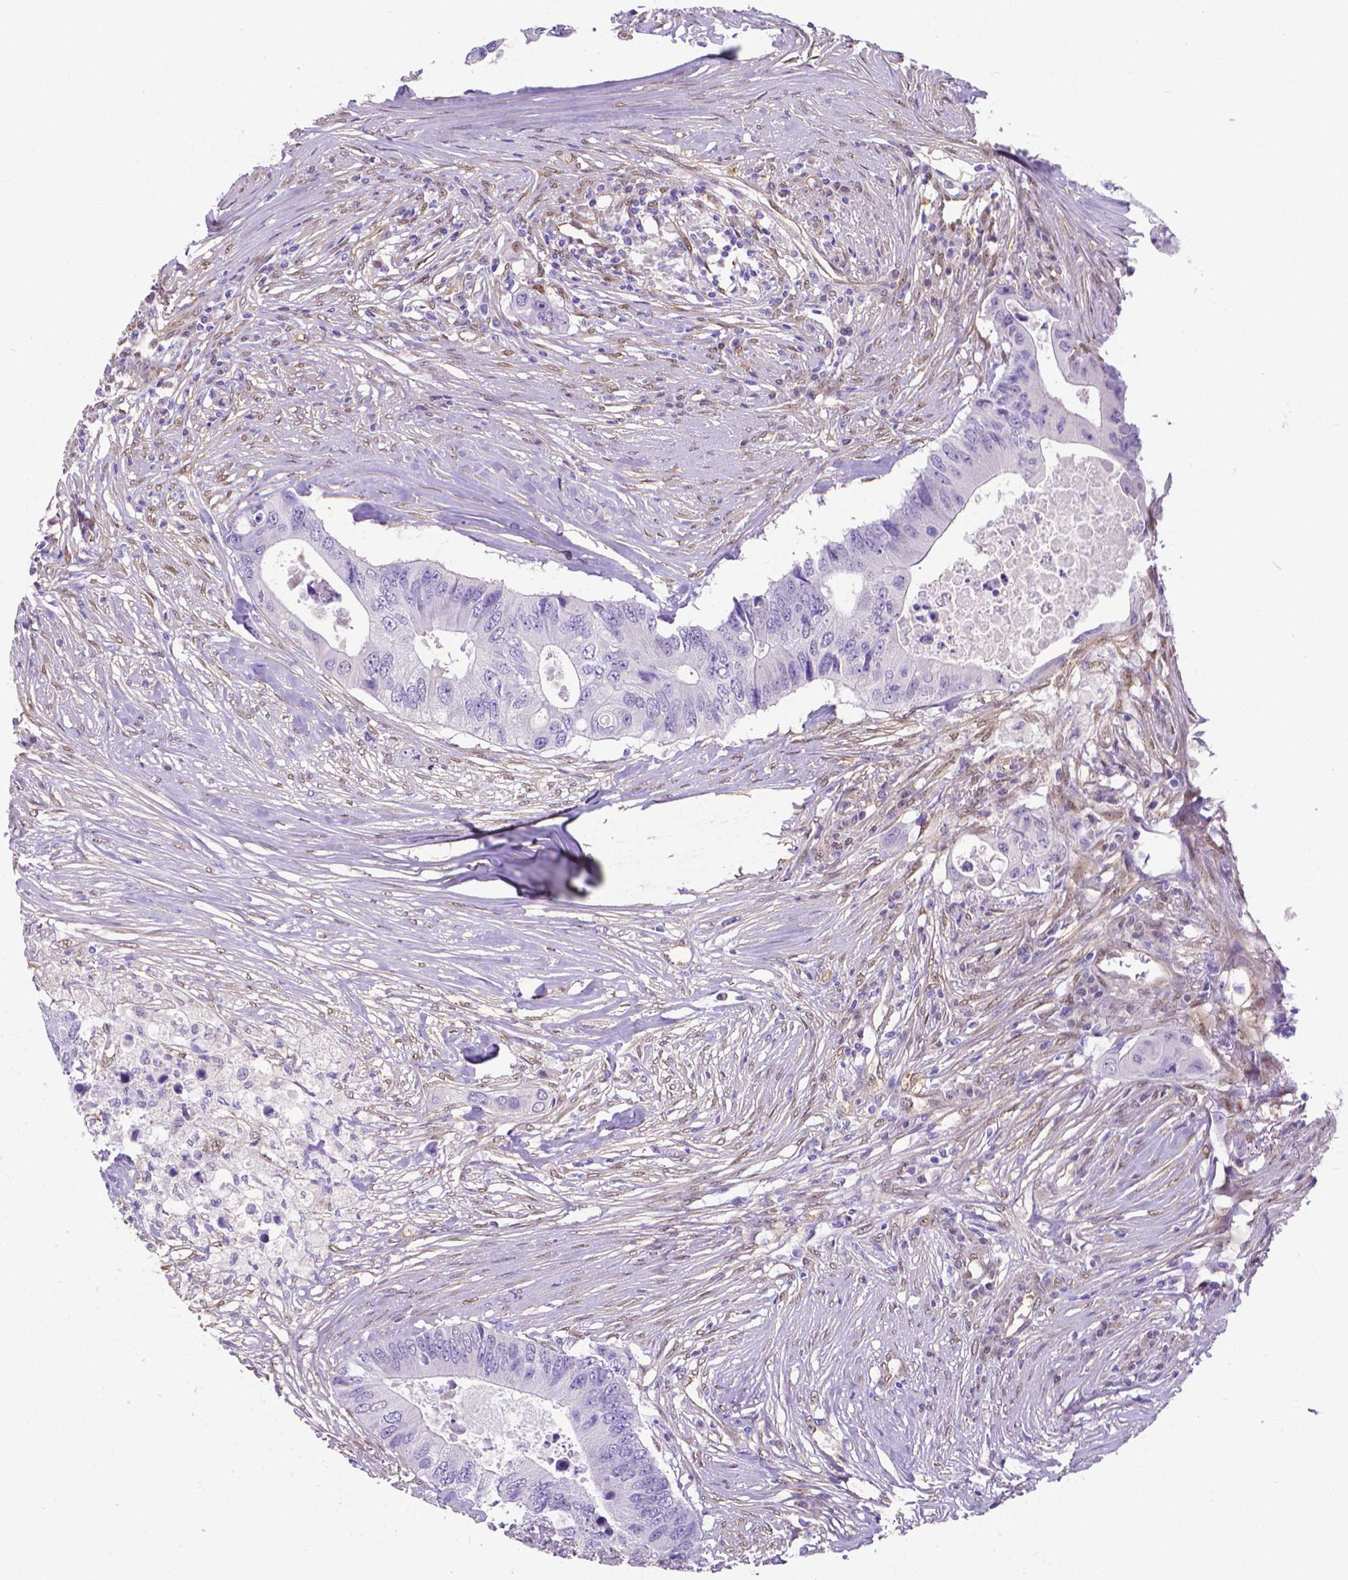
{"staining": {"intensity": "negative", "quantity": "none", "location": "none"}, "tissue": "colorectal cancer", "cell_type": "Tumor cells", "image_type": "cancer", "snomed": [{"axis": "morphology", "description": "Adenocarcinoma, NOS"}, {"axis": "topography", "description": "Colon"}], "caption": "Tumor cells are negative for protein expression in human colorectal cancer (adenocarcinoma).", "gene": "CLIC4", "patient": {"sex": "male", "age": 71}}